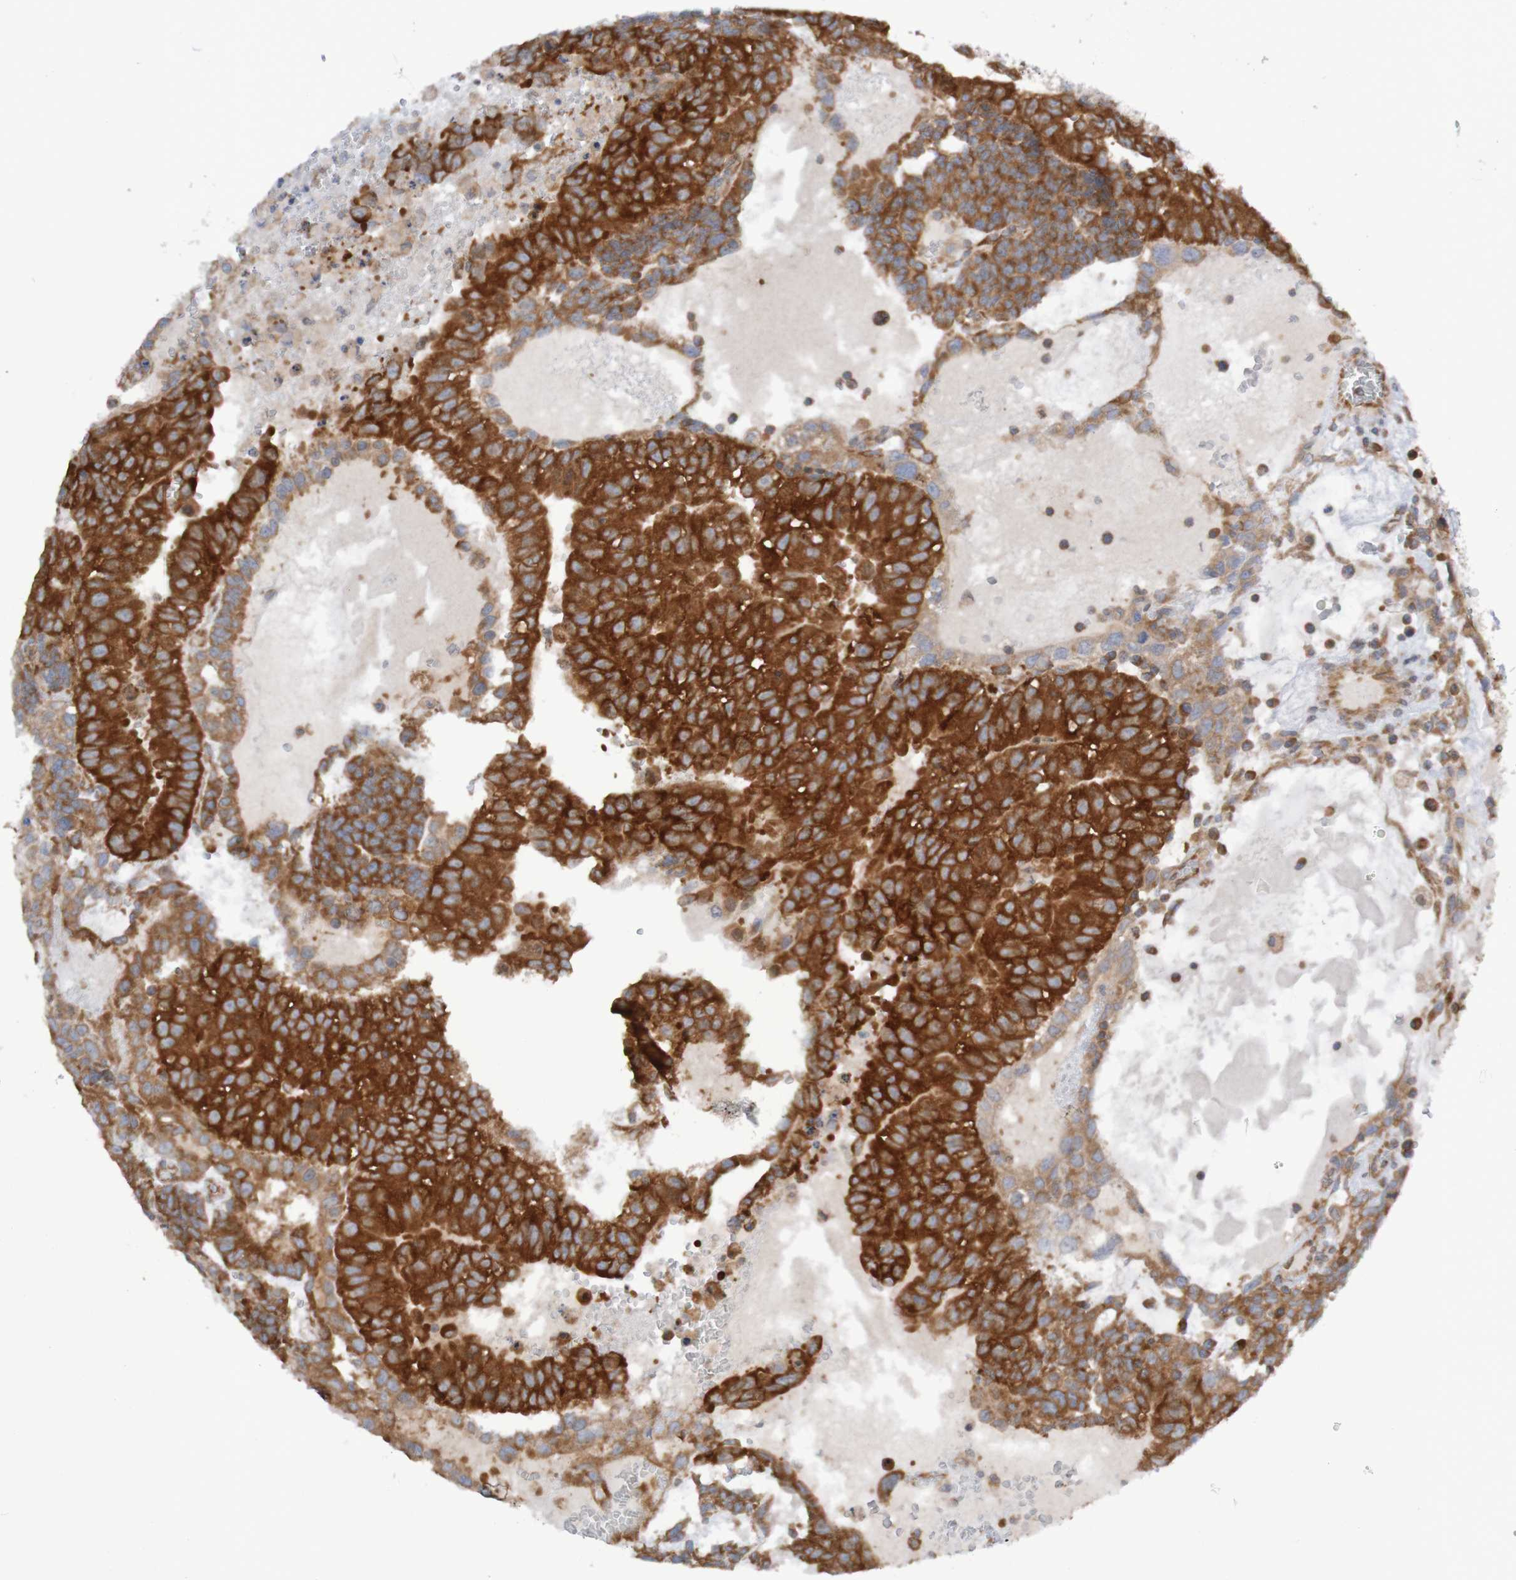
{"staining": {"intensity": "strong", "quantity": ">75%", "location": "cytoplasmic/membranous"}, "tissue": "testis cancer", "cell_type": "Tumor cells", "image_type": "cancer", "snomed": [{"axis": "morphology", "description": "Seminoma, NOS"}, {"axis": "morphology", "description": "Carcinoma, Embryonal, NOS"}, {"axis": "topography", "description": "Testis"}], "caption": "An image of testis embryonal carcinoma stained for a protein demonstrates strong cytoplasmic/membranous brown staining in tumor cells.", "gene": "LRRC47", "patient": {"sex": "male", "age": 52}}